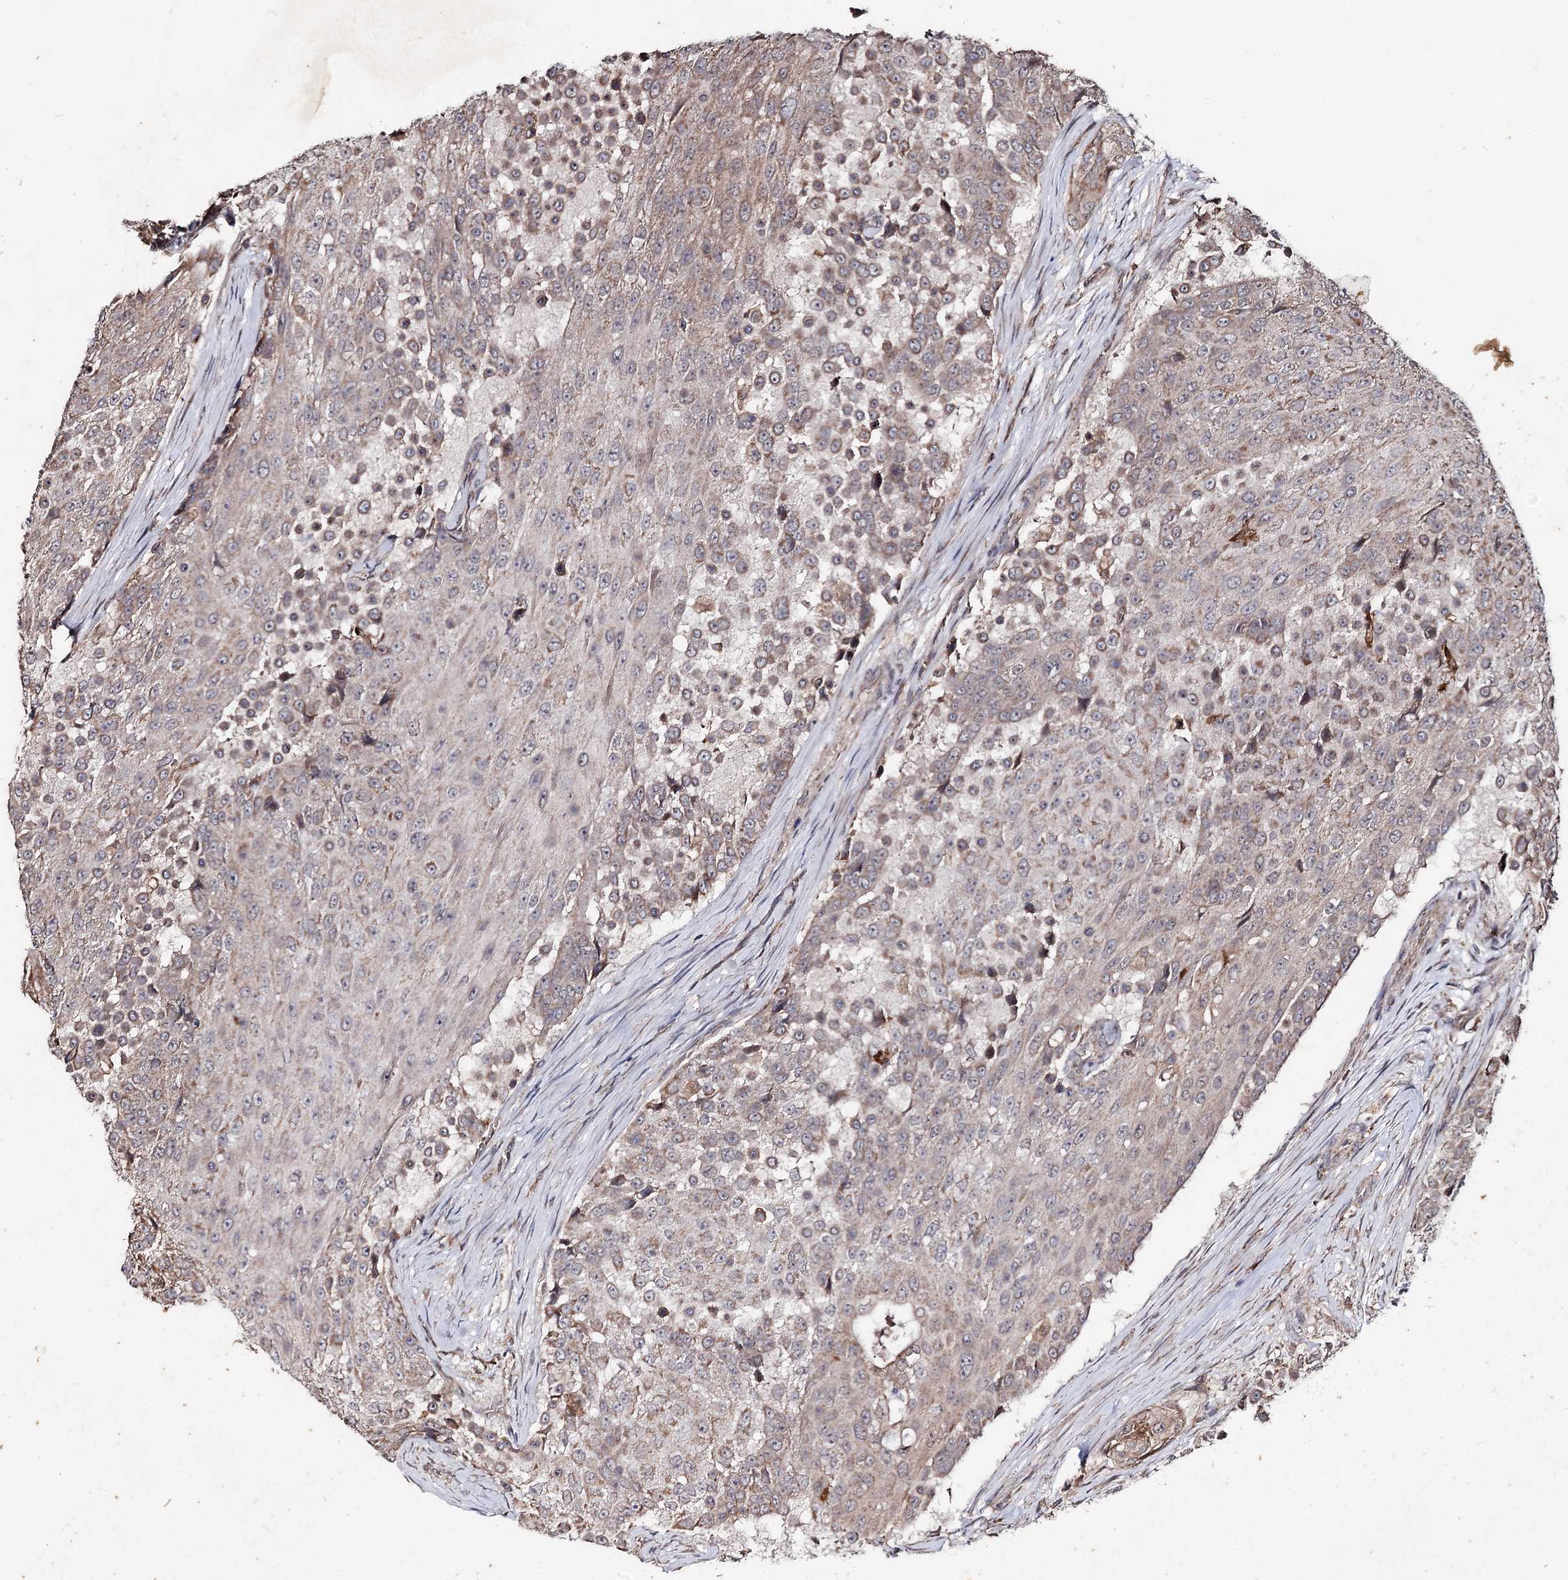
{"staining": {"intensity": "weak", "quantity": "25%-75%", "location": "cytoplasmic/membranous"}, "tissue": "urothelial cancer", "cell_type": "Tumor cells", "image_type": "cancer", "snomed": [{"axis": "morphology", "description": "Urothelial carcinoma, High grade"}, {"axis": "topography", "description": "Urinary bladder"}], "caption": "Approximately 25%-75% of tumor cells in human urothelial carcinoma (high-grade) show weak cytoplasmic/membranous protein expression as visualized by brown immunohistochemical staining.", "gene": "MINDY3", "patient": {"sex": "female", "age": 63}}